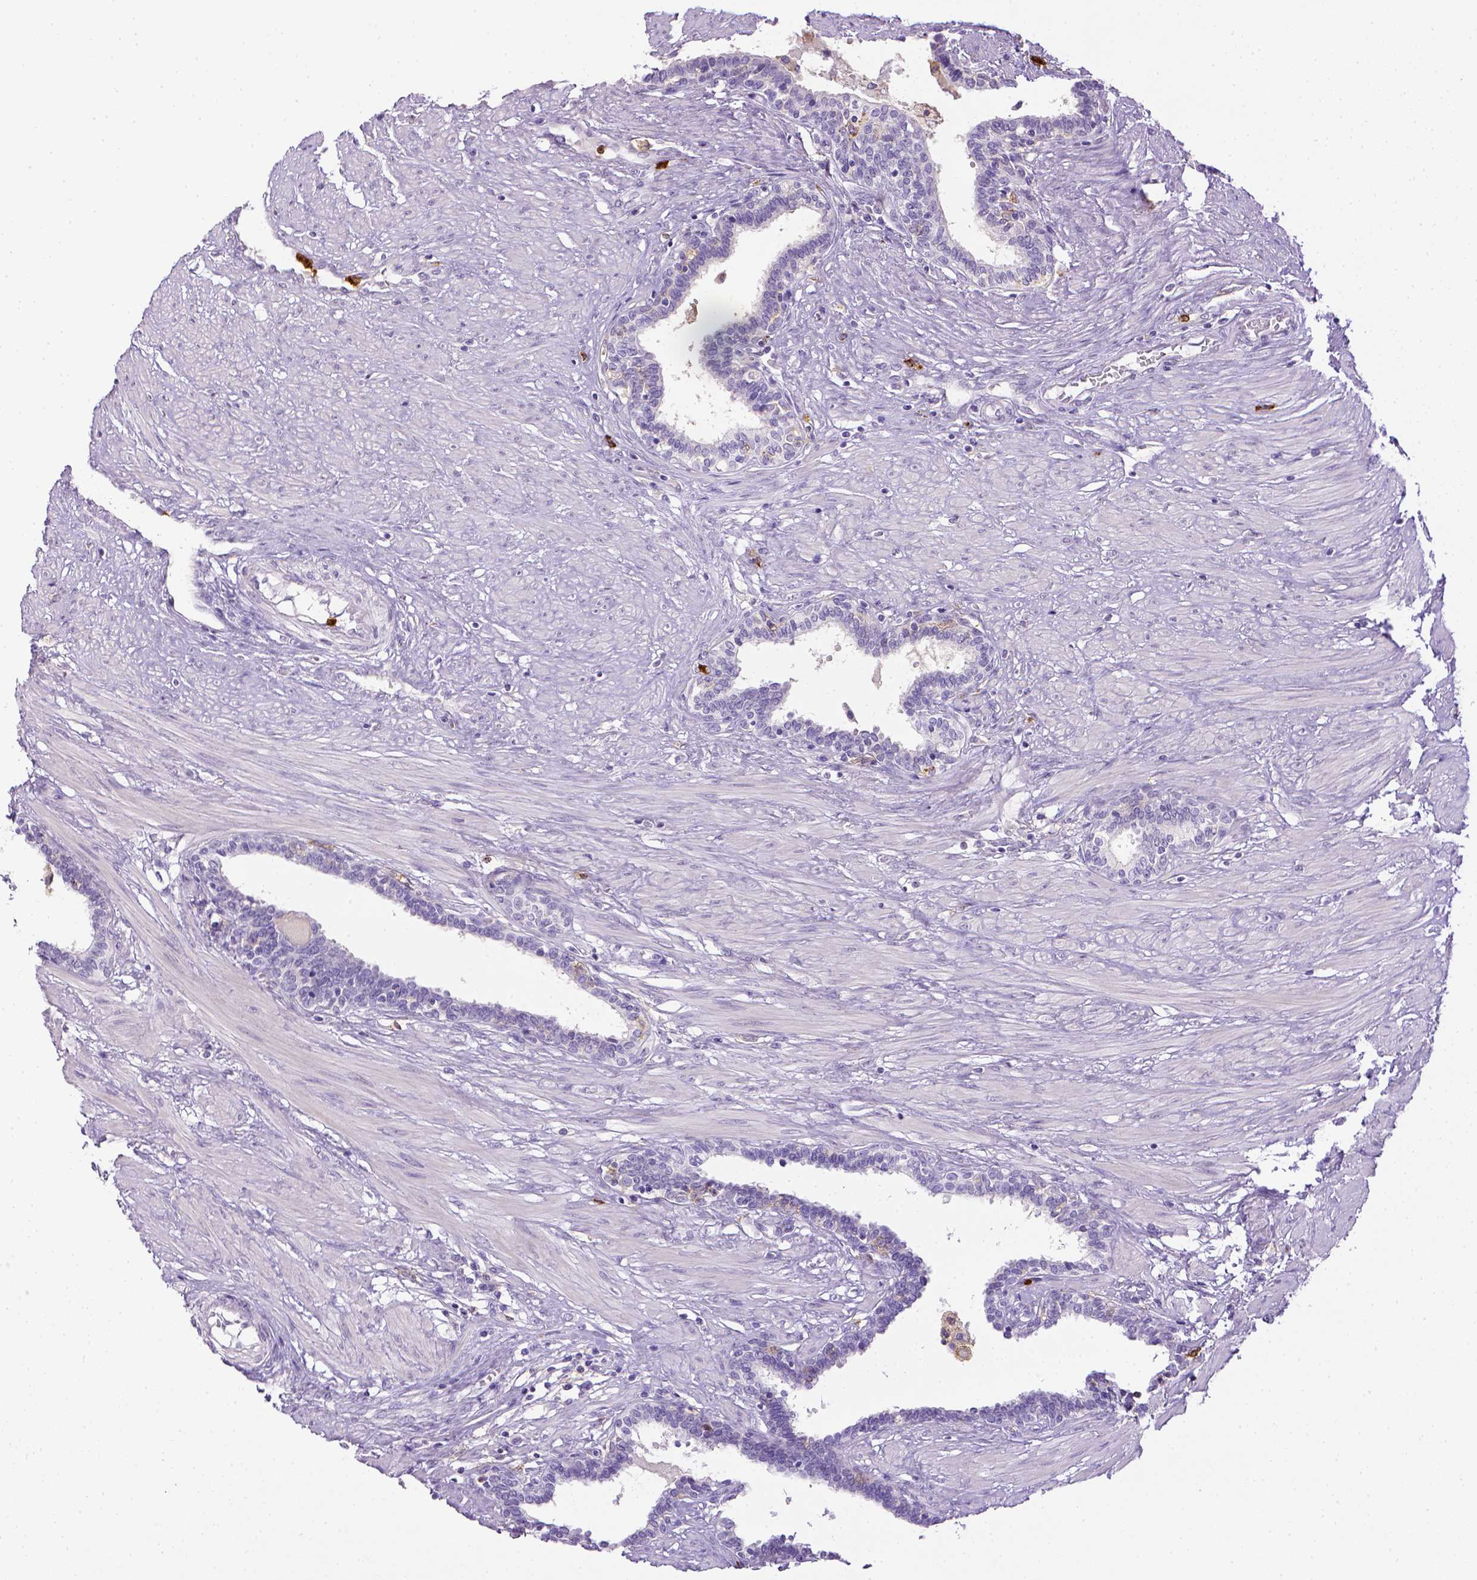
{"staining": {"intensity": "negative", "quantity": "none", "location": "none"}, "tissue": "prostate", "cell_type": "Glandular cells", "image_type": "normal", "snomed": [{"axis": "morphology", "description": "Normal tissue, NOS"}, {"axis": "topography", "description": "Prostate"}], "caption": "Immunohistochemistry (IHC) micrograph of benign prostate: prostate stained with DAB (3,3'-diaminobenzidine) displays no significant protein staining in glandular cells. (DAB immunohistochemistry (IHC), high magnification).", "gene": "ITGAM", "patient": {"sex": "male", "age": 55}}